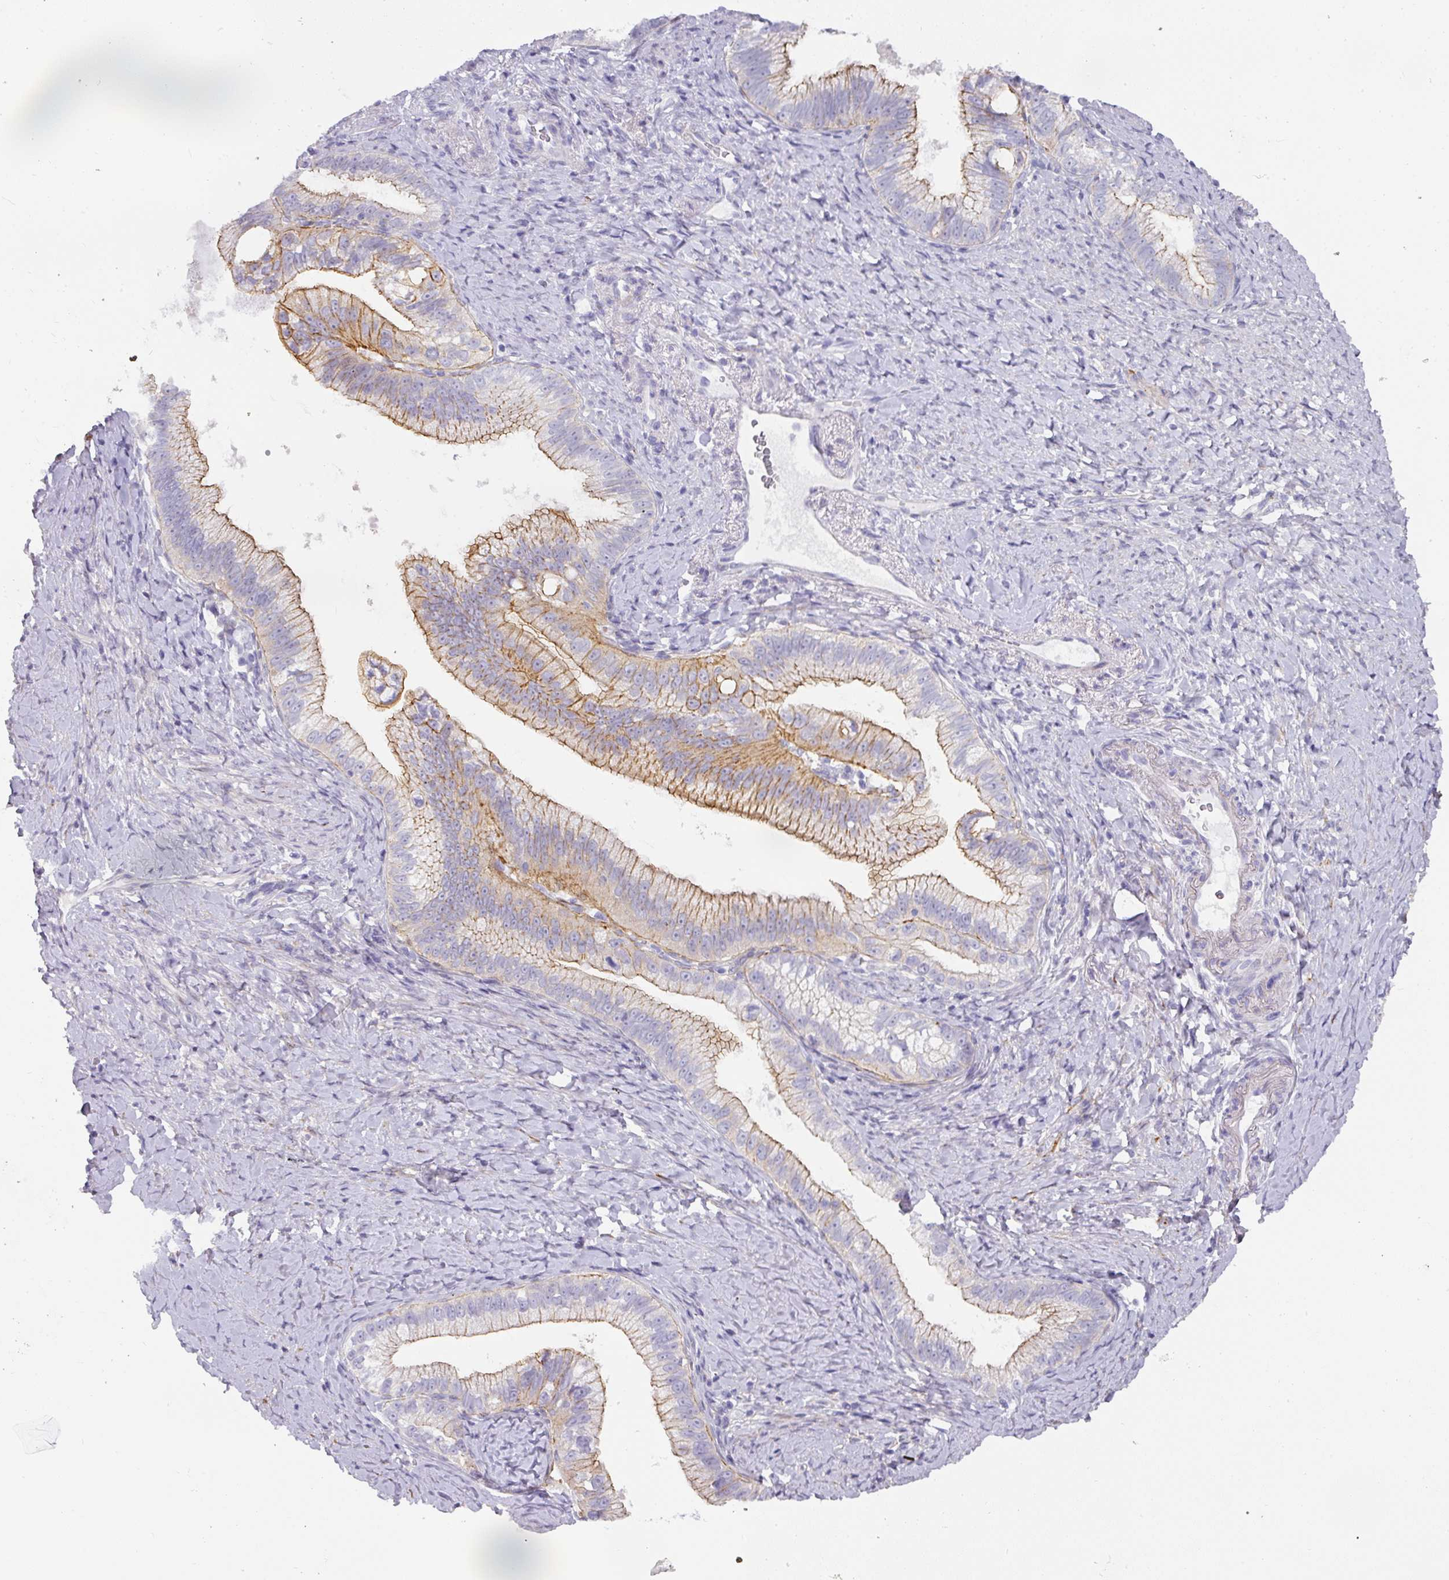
{"staining": {"intensity": "moderate", "quantity": ">75%", "location": "cytoplasmic/membranous"}, "tissue": "pancreatic cancer", "cell_type": "Tumor cells", "image_type": "cancer", "snomed": [{"axis": "morphology", "description": "Adenocarcinoma, NOS"}, {"axis": "topography", "description": "Pancreas"}], "caption": "Protein expression analysis of human adenocarcinoma (pancreatic) reveals moderate cytoplasmic/membranous expression in about >75% of tumor cells. The protein is stained brown, and the nuclei are stained in blue (DAB (3,3'-diaminobenzidine) IHC with brightfield microscopy, high magnification).", "gene": "ANKRD29", "patient": {"sex": "male", "age": 70}}